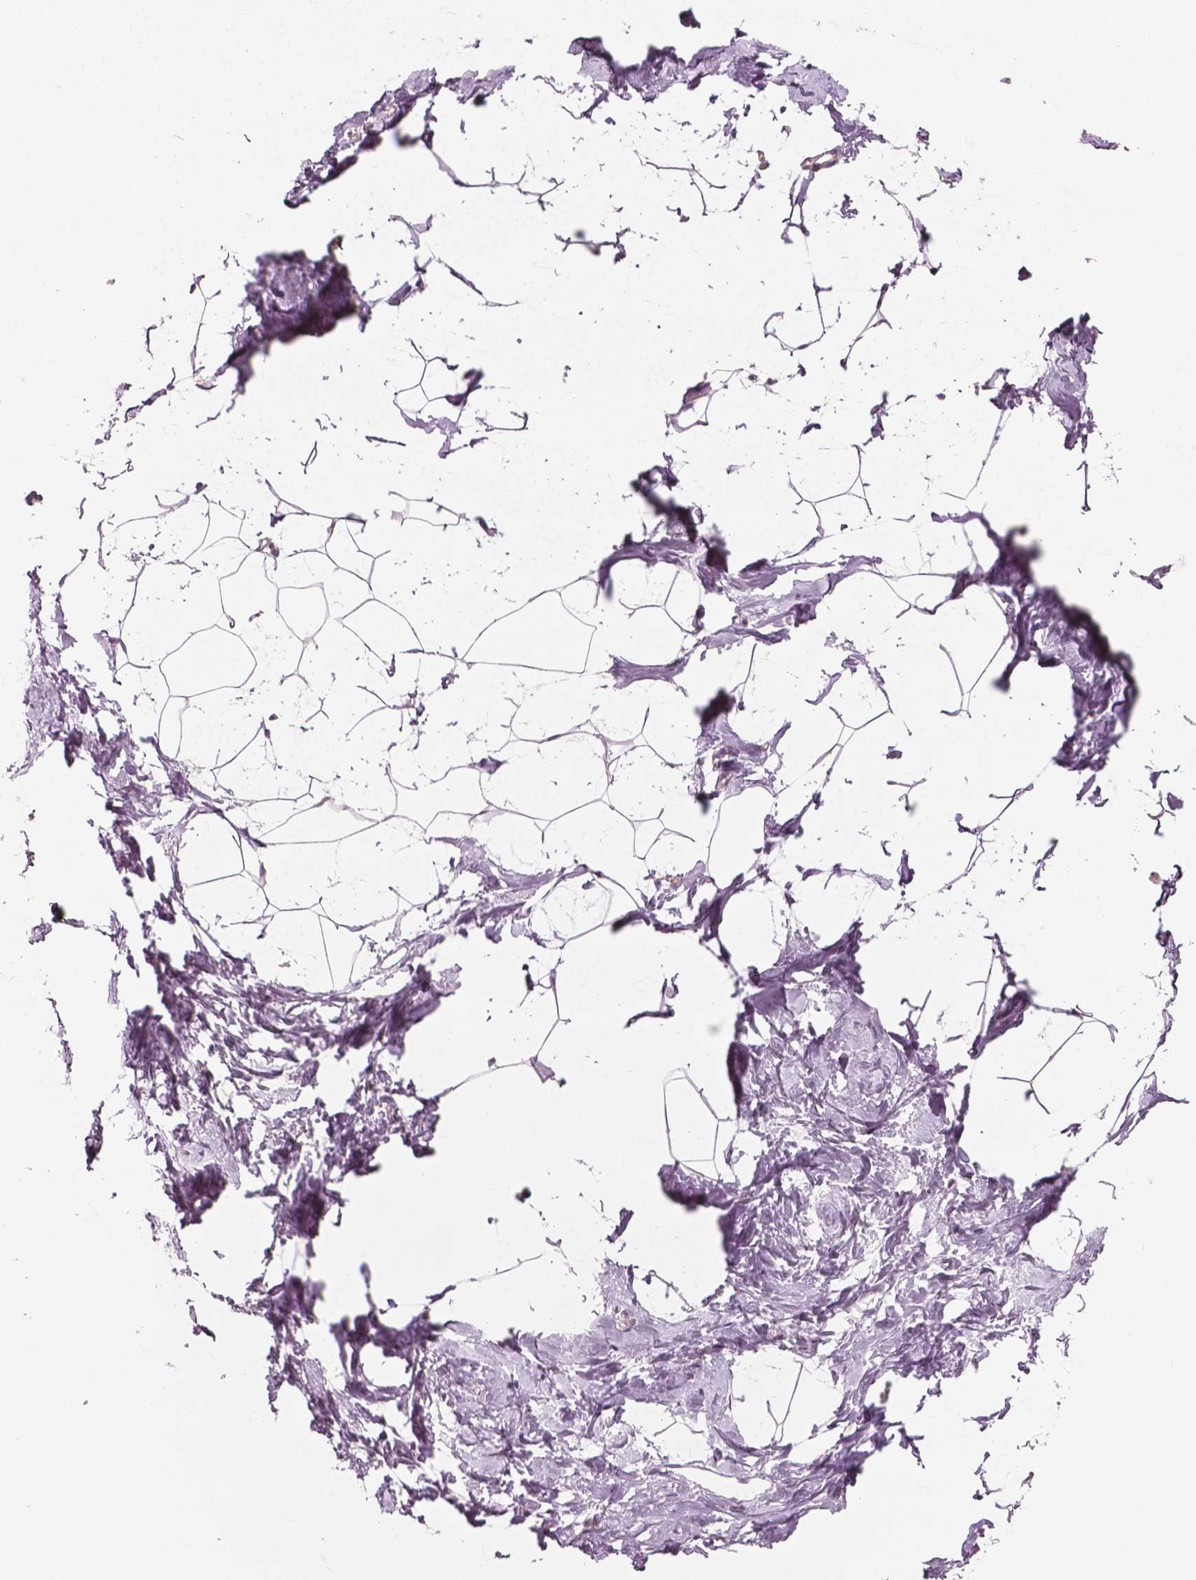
{"staining": {"intensity": "negative", "quantity": "none", "location": "none"}, "tissue": "breast", "cell_type": "Adipocytes", "image_type": "normal", "snomed": [{"axis": "morphology", "description": "Normal tissue, NOS"}, {"axis": "topography", "description": "Breast"}], "caption": "IHC of normal human breast demonstrates no positivity in adipocytes.", "gene": "PLA2R1", "patient": {"sex": "female", "age": 32}}